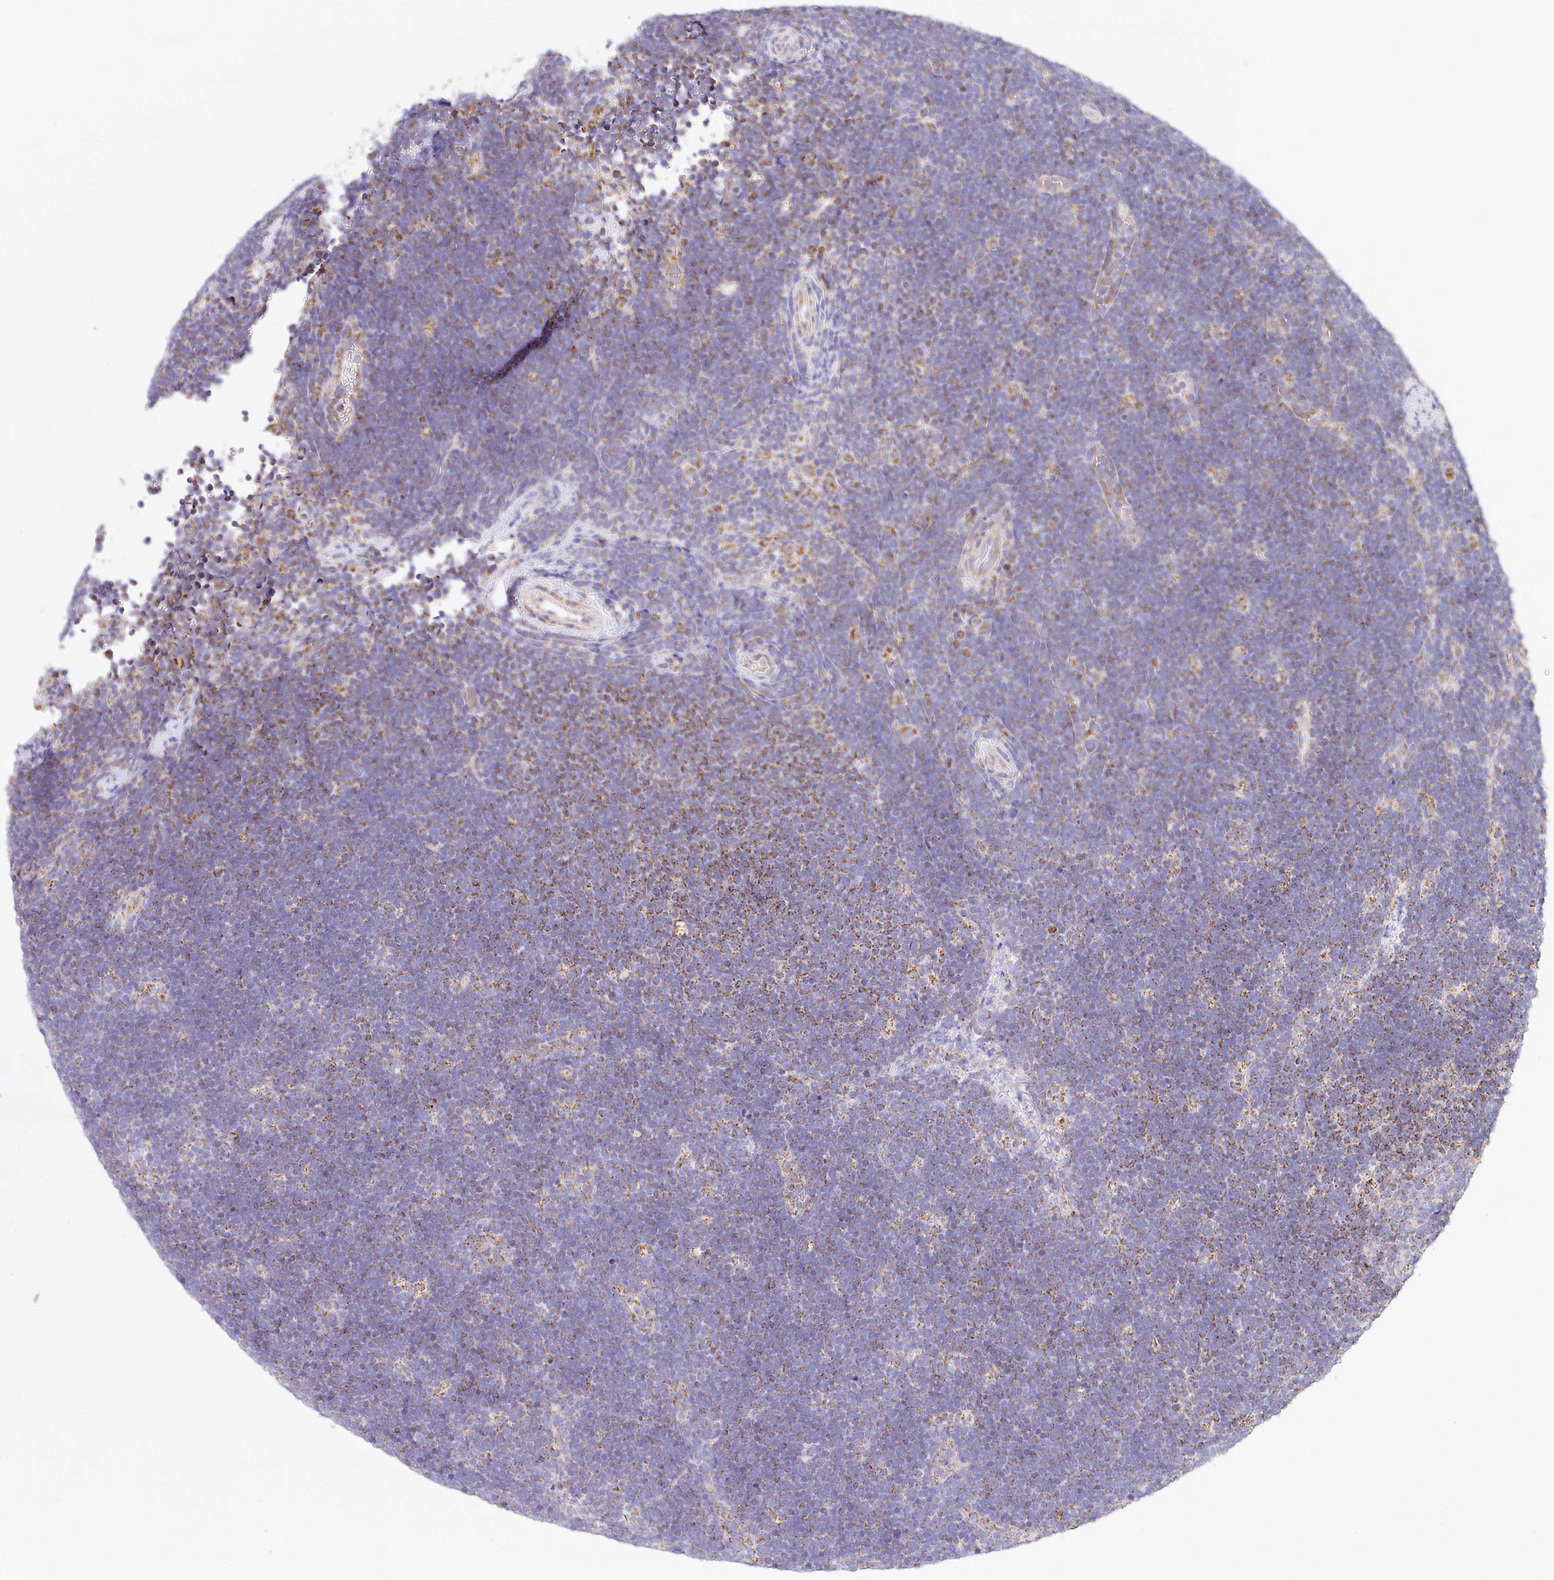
{"staining": {"intensity": "moderate", "quantity": "<25%", "location": "cytoplasmic/membranous"}, "tissue": "lymphoma", "cell_type": "Tumor cells", "image_type": "cancer", "snomed": [{"axis": "morphology", "description": "Malignant lymphoma, non-Hodgkin's type, High grade"}, {"axis": "topography", "description": "Lymph node"}], "caption": "Lymphoma stained with DAB (3,3'-diaminobenzidine) IHC reveals low levels of moderate cytoplasmic/membranous staining in approximately <25% of tumor cells.", "gene": "LSS", "patient": {"sex": "male", "age": 13}}